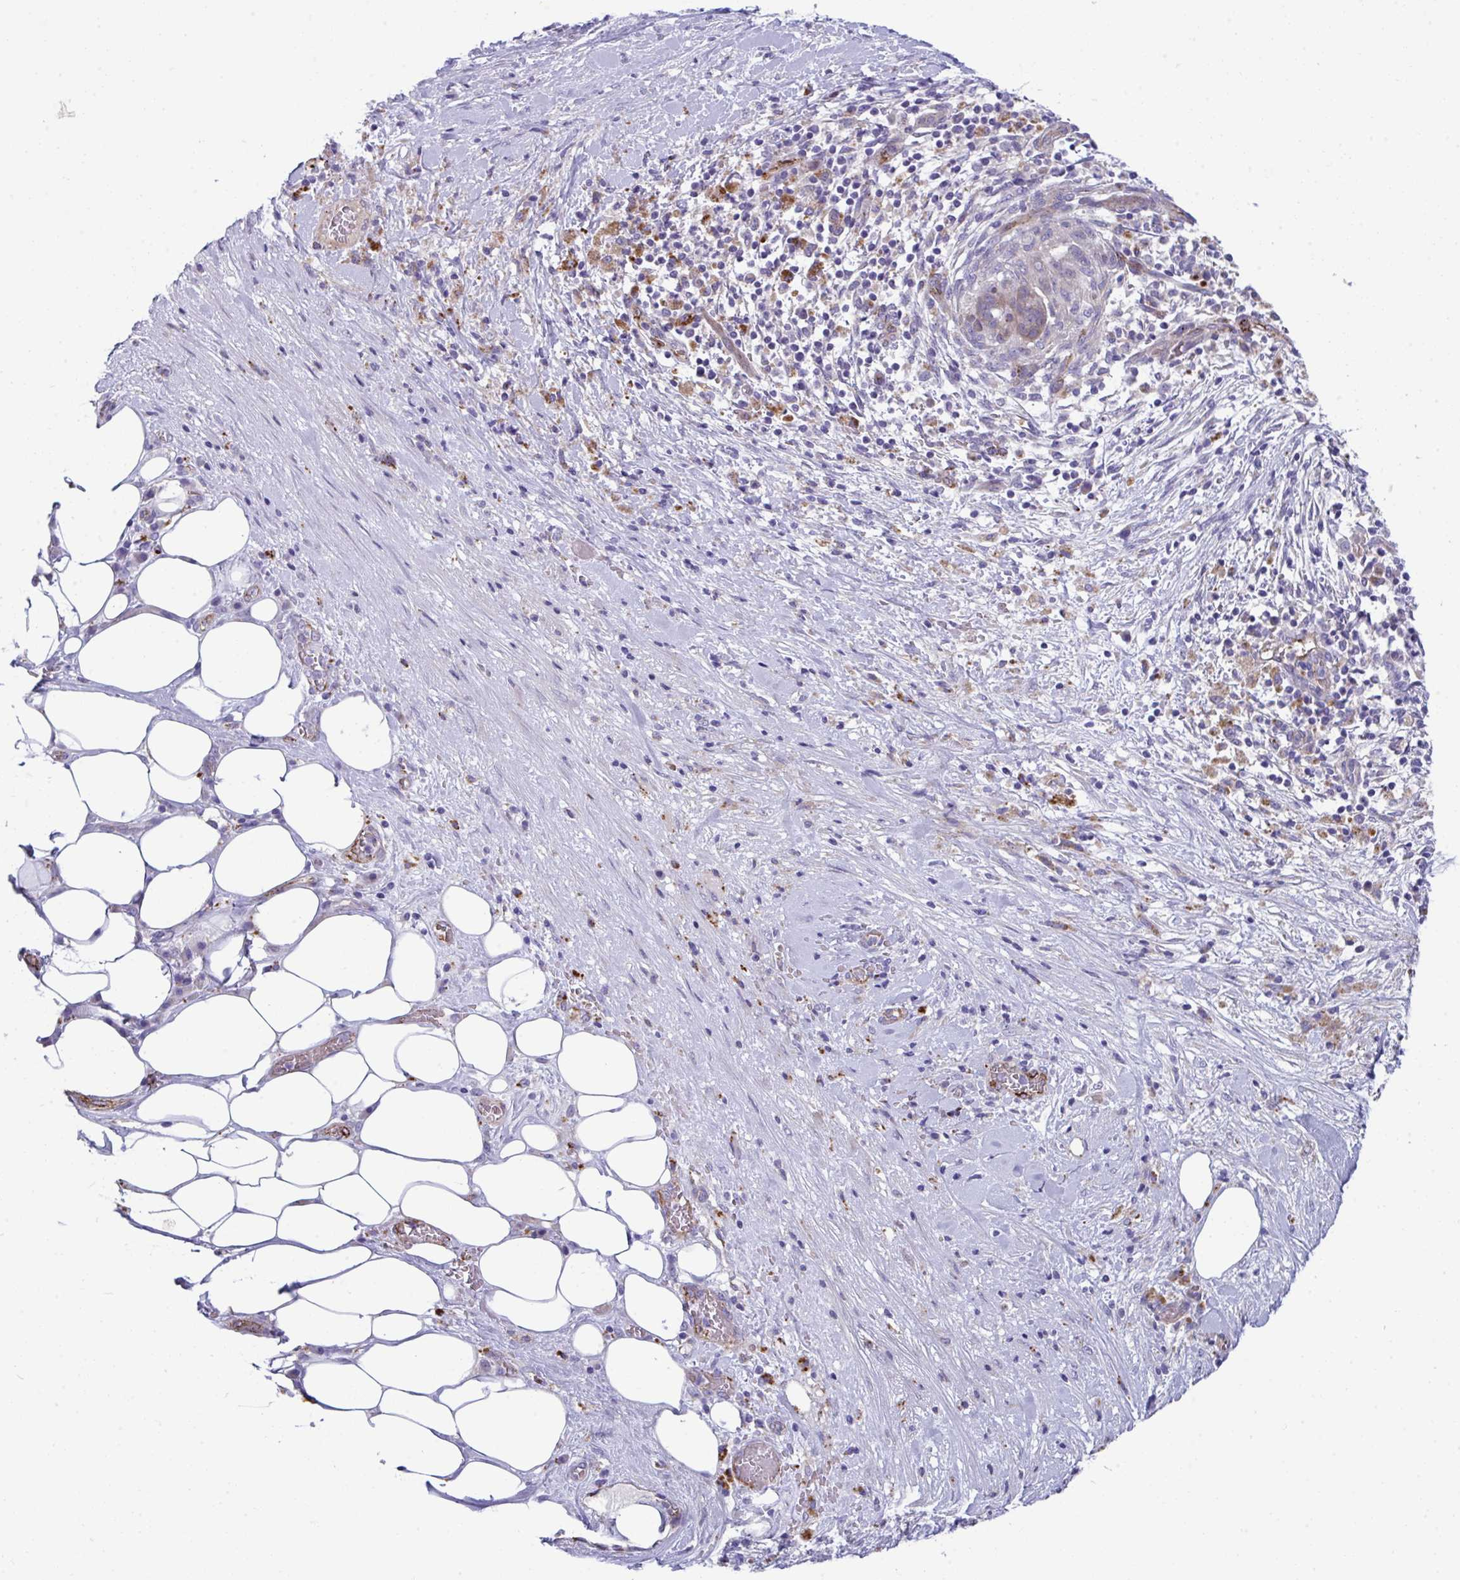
{"staining": {"intensity": "weak", "quantity": "<25%", "location": "cytoplasmic/membranous"}, "tissue": "pancreatic cancer", "cell_type": "Tumor cells", "image_type": "cancer", "snomed": [{"axis": "morphology", "description": "Adenocarcinoma, NOS"}, {"axis": "topography", "description": "Pancreas"}], "caption": "This is a histopathology image of IHC staining of pancreatic cancer, which shows no positivity in tumor cells. The staining is performed using DAB brown chromogen with nuclei counter-stained in using hematoxylin.", "gene": "TOR1AIP2", "patient": {"sex": "male", "age": 44}}